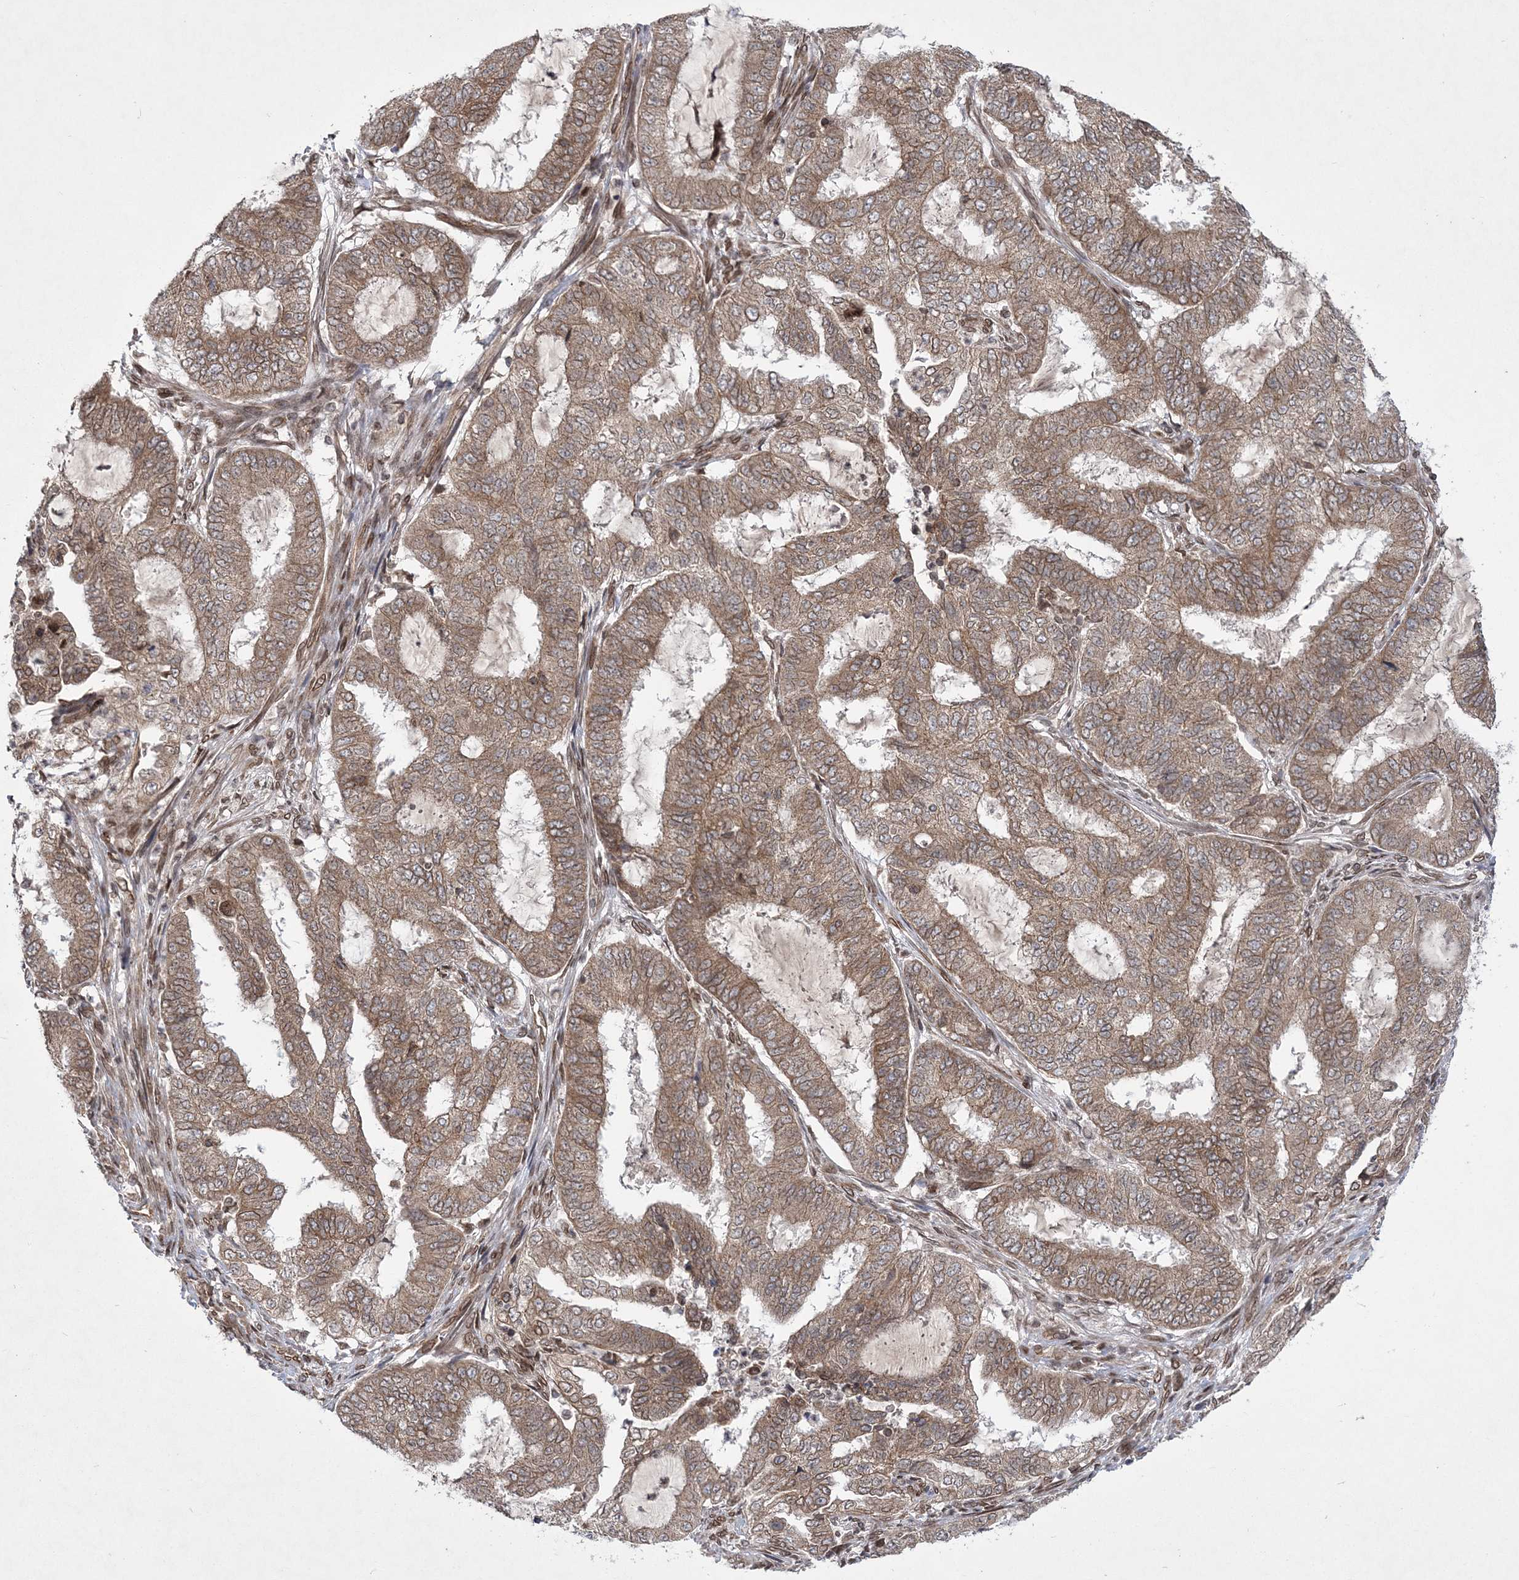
{"staining": {"intensity": "moderate", "quantity": ">75%", "location": "cytoplasmic/membranous"}, "tissue": "endometrial cancer", "cell_type": "Tumor cells", "image_type": "cancer", "snomed": [{"axis": "morphology", "description": "Adenocarcinoma, NOS"}, {"axis": "topography", "description": "Endometrium"}], "caption": "IHC (DAB) staining of human endometrial cancer (adenocarcinoma) displays moderate cytoplasmic/membranous protein expression in approximately >75% of tumor cells.", "gene": "DNAJC27", "patient": {"sex": "female", "age": 51}}